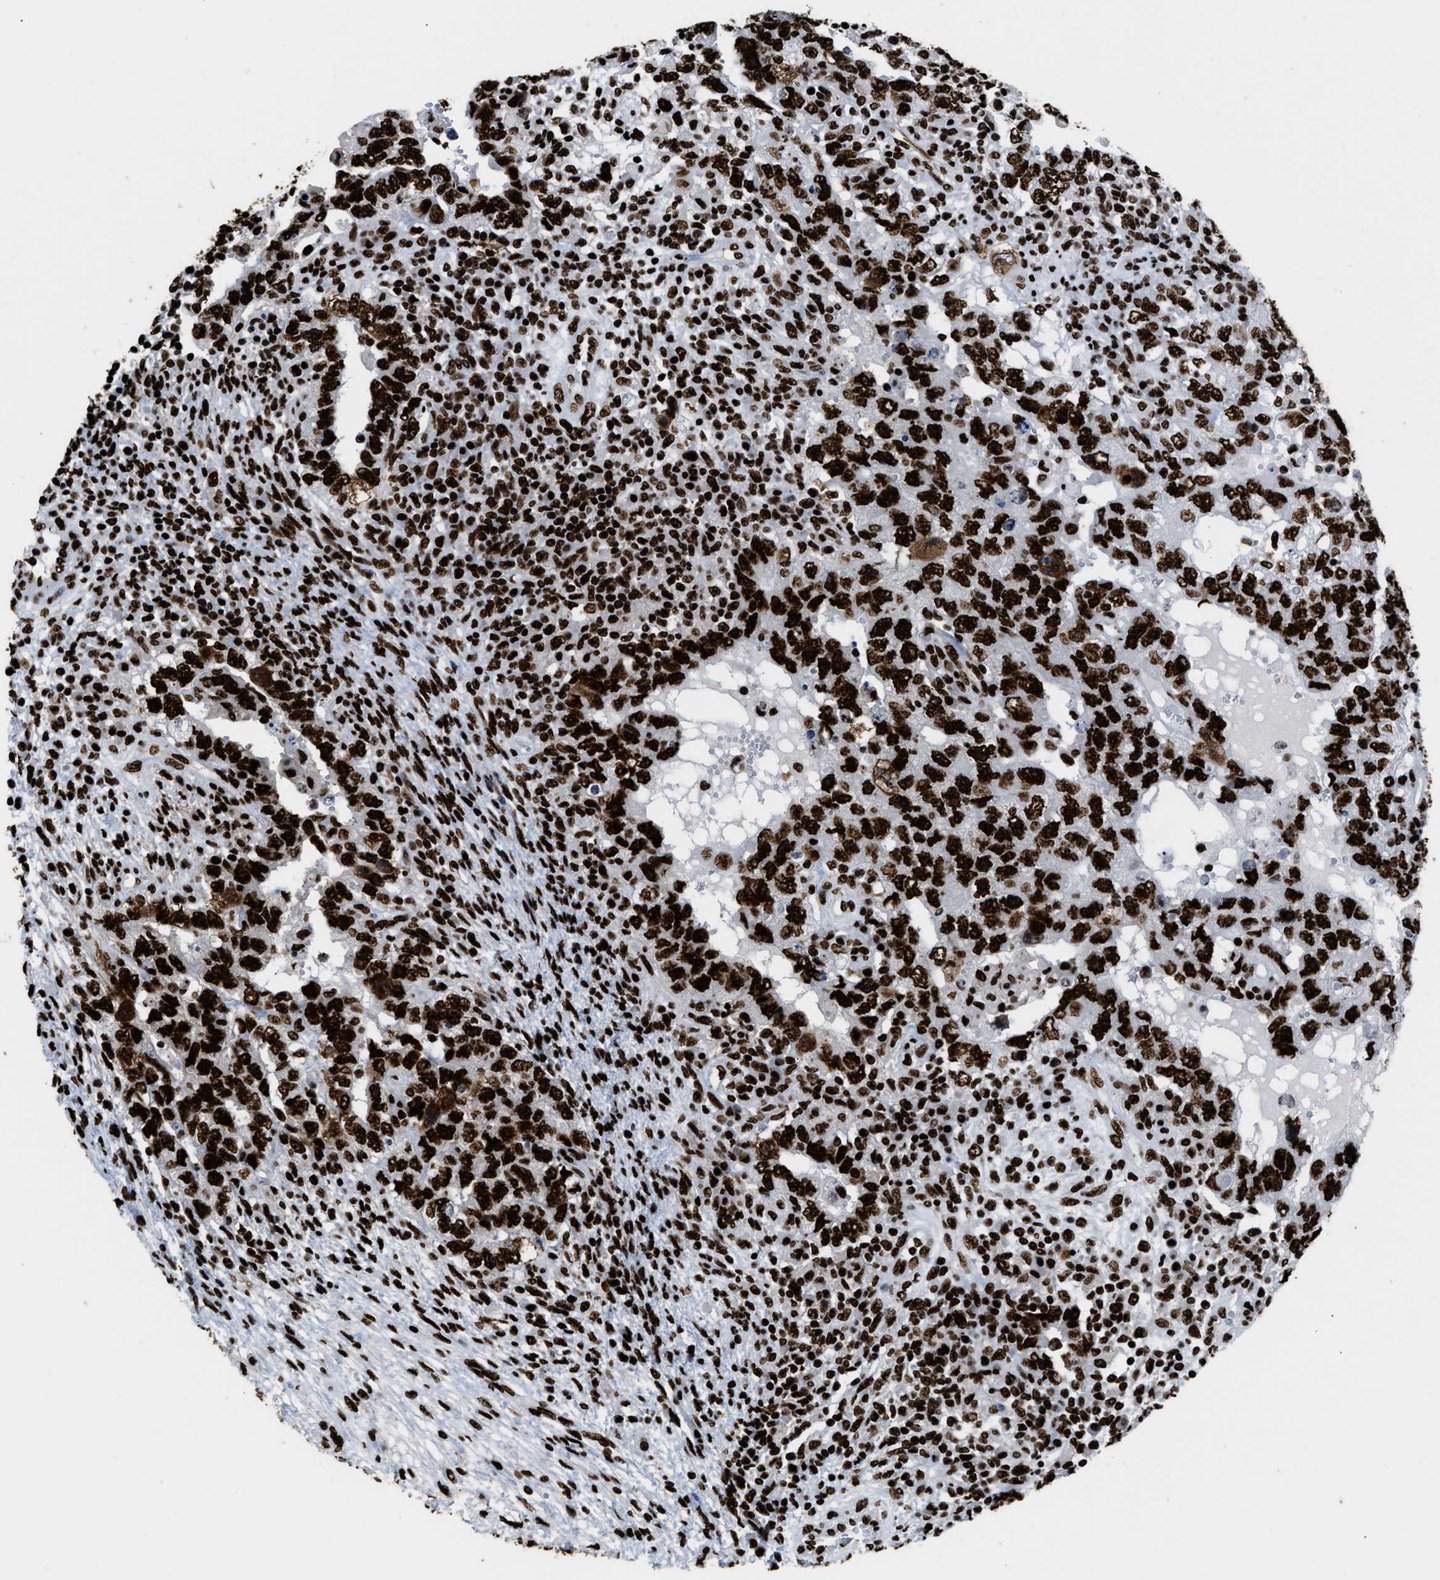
{"staining": {"intensity": "strong", "quantity": ">75%", "location": "nuclear"}, "tissue": "testis cancer", "cell_type": "Tumor cells", "image_type": "cancer", "snomed": [{"axis": "morphology", "description": "Carcinoma, Embryonal, NOS"}, {"axis": "topography", "description": "Testis"}], "caption": "Testis embryonal carcinoma stained with a brown dye shows strong nuclear positive staining in about >75% of tumor cells.", "gene": "HNRNPM", "patient": {"sex": "male", "age": 26}}